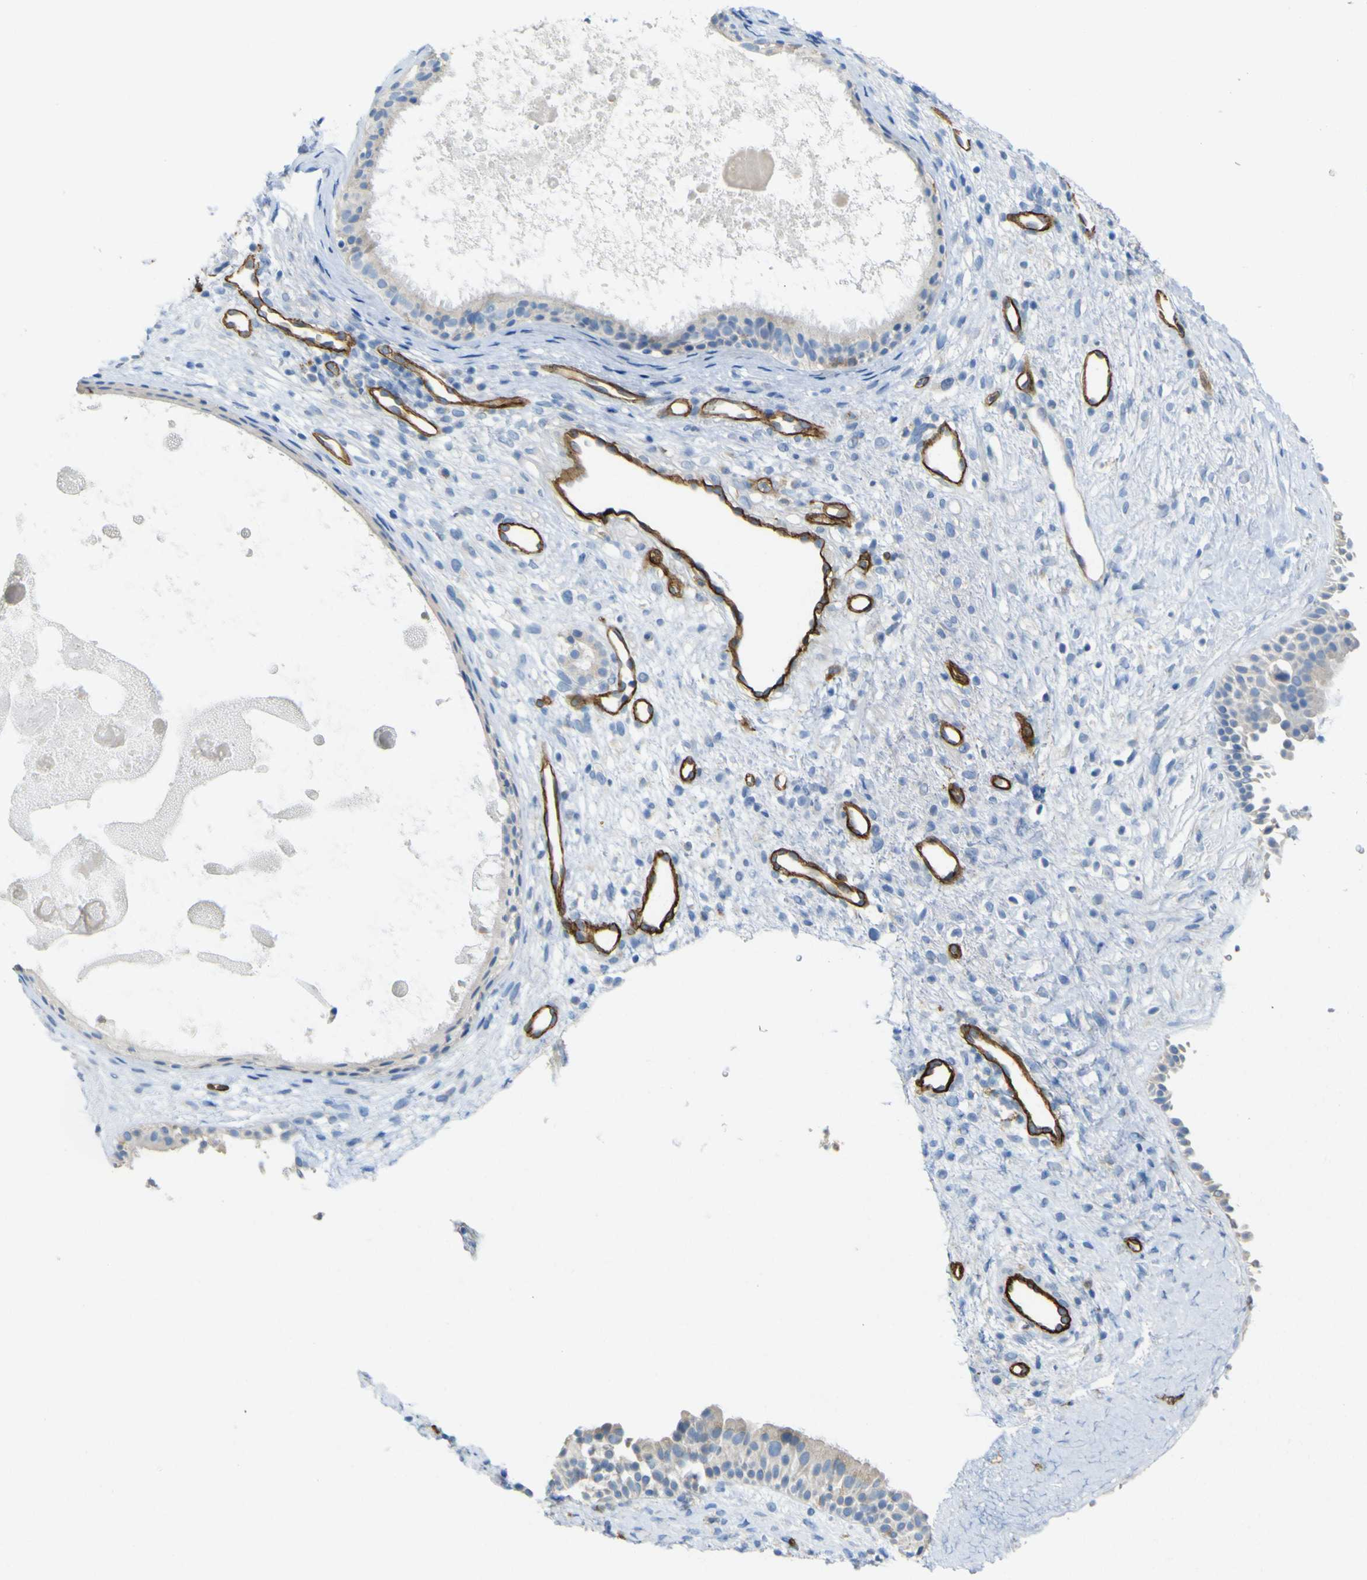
{"staining": {"intensity": "negative", "quantity": "none", "location": "none"}, "tissue": "nasopharynx", "cell_type": "Respiratory epithelial cells", "image_type": "normal", "snomed": [{"axis": "morphology", "description": "Normal tissue, NOS"}, {"axis": "topography", "description": "Nasopharynx"}], "caption": "IHC of benign nasopharynx exhibits no staining in respiratory epithelial cells.", "gene": "CD93", "patient": {"sex": "male", "age": 22}}